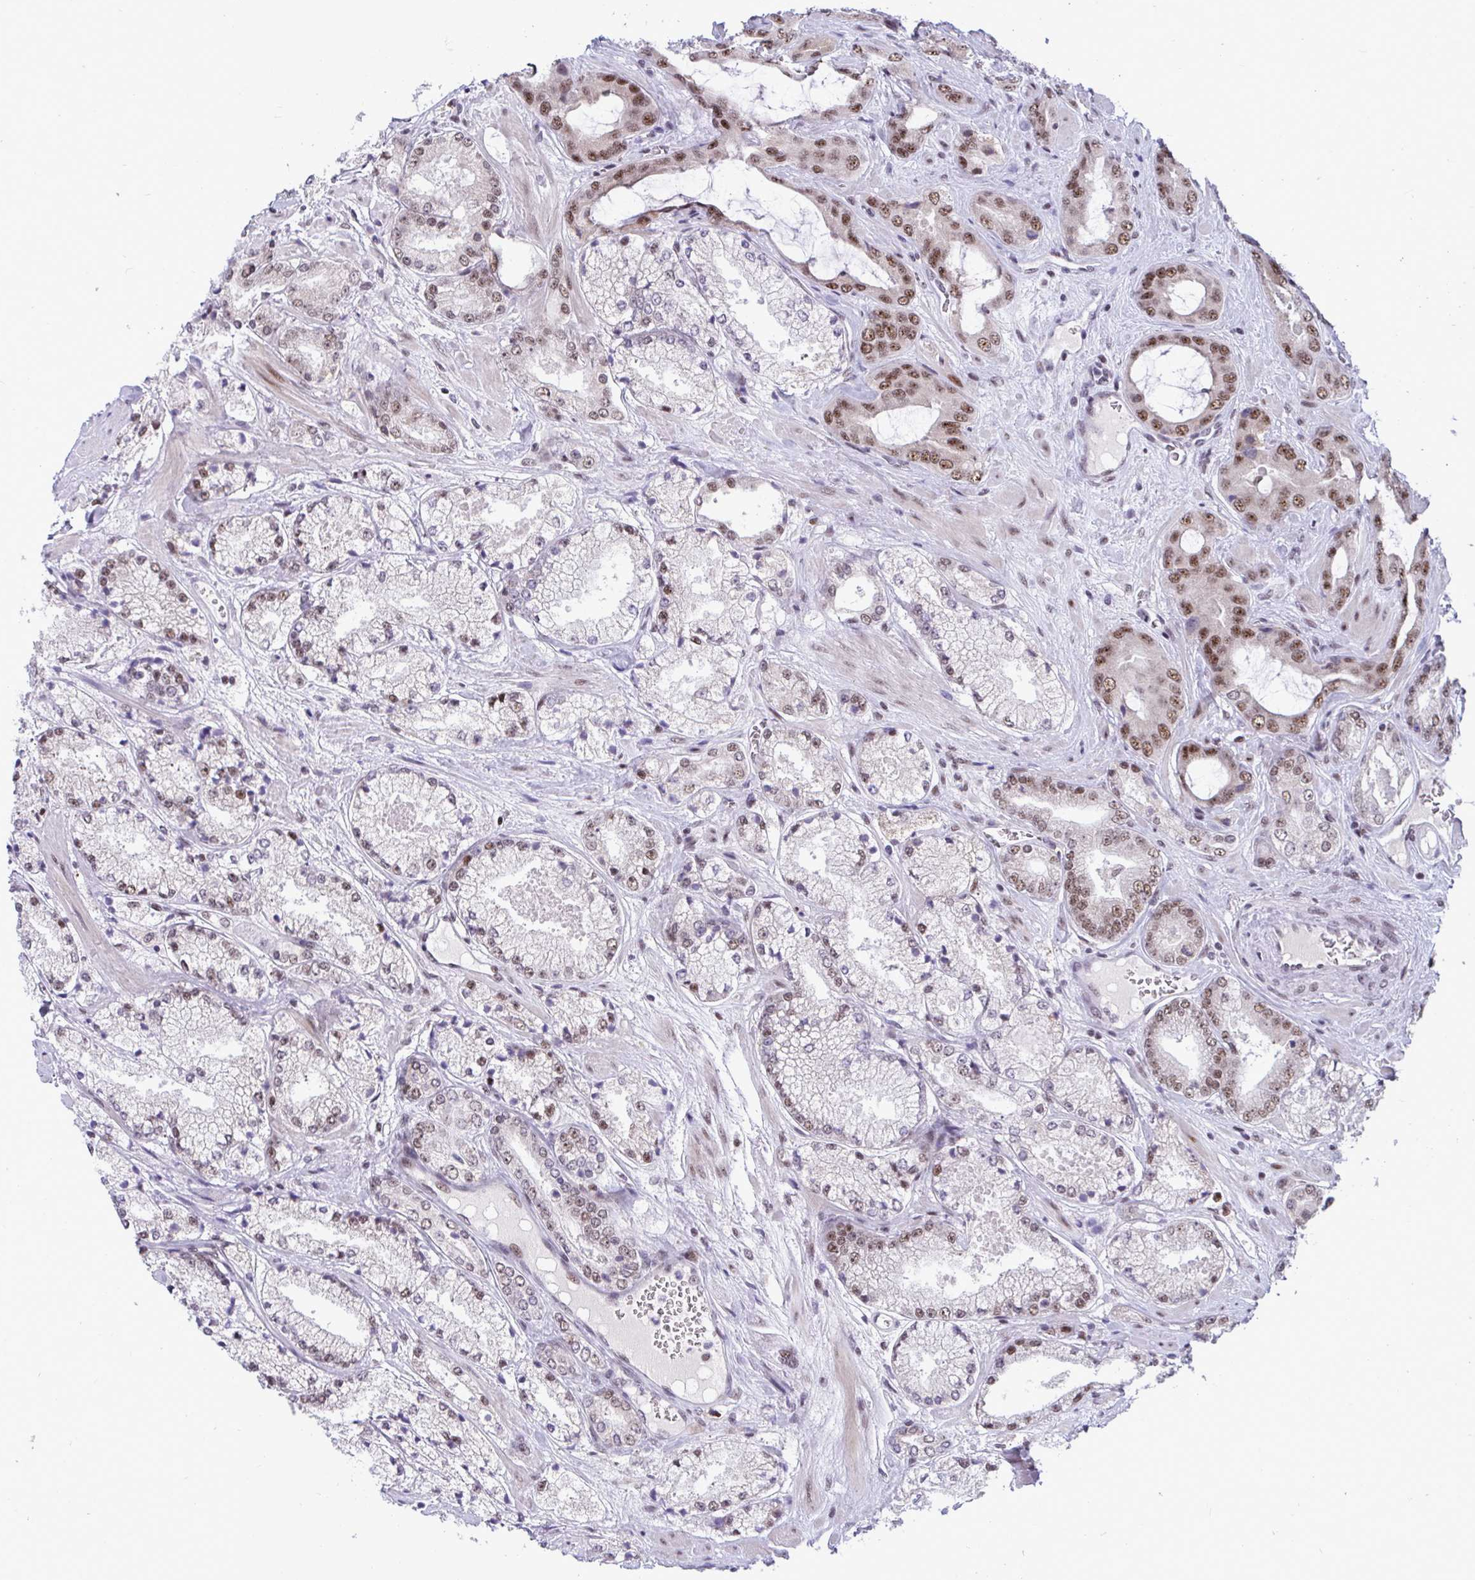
{"staining": {"intensity": "moderate", "quantity": "<25%", "location": "nuclear"}, "tissue": "prostate cancer", "cell_type": "Tumor cells", "image_type": "cancer", "snomed": [{"axis": "morphology", "description": "Adenocarcinoma, High grade"}, {"axis": "topography", "description": "Prostate"}], "caption": "Tumor cells reveal moderate nuclear staining in approximately <25% of cells in prostate cancer. (Stains: DAB (3,3'-diaminobenzidine) in brown, nuclei in blue, Microscopy: brightfield microscopy at high magnification).", "gene": "WBP11", "patient": {"sex": "male", "age": 63}}